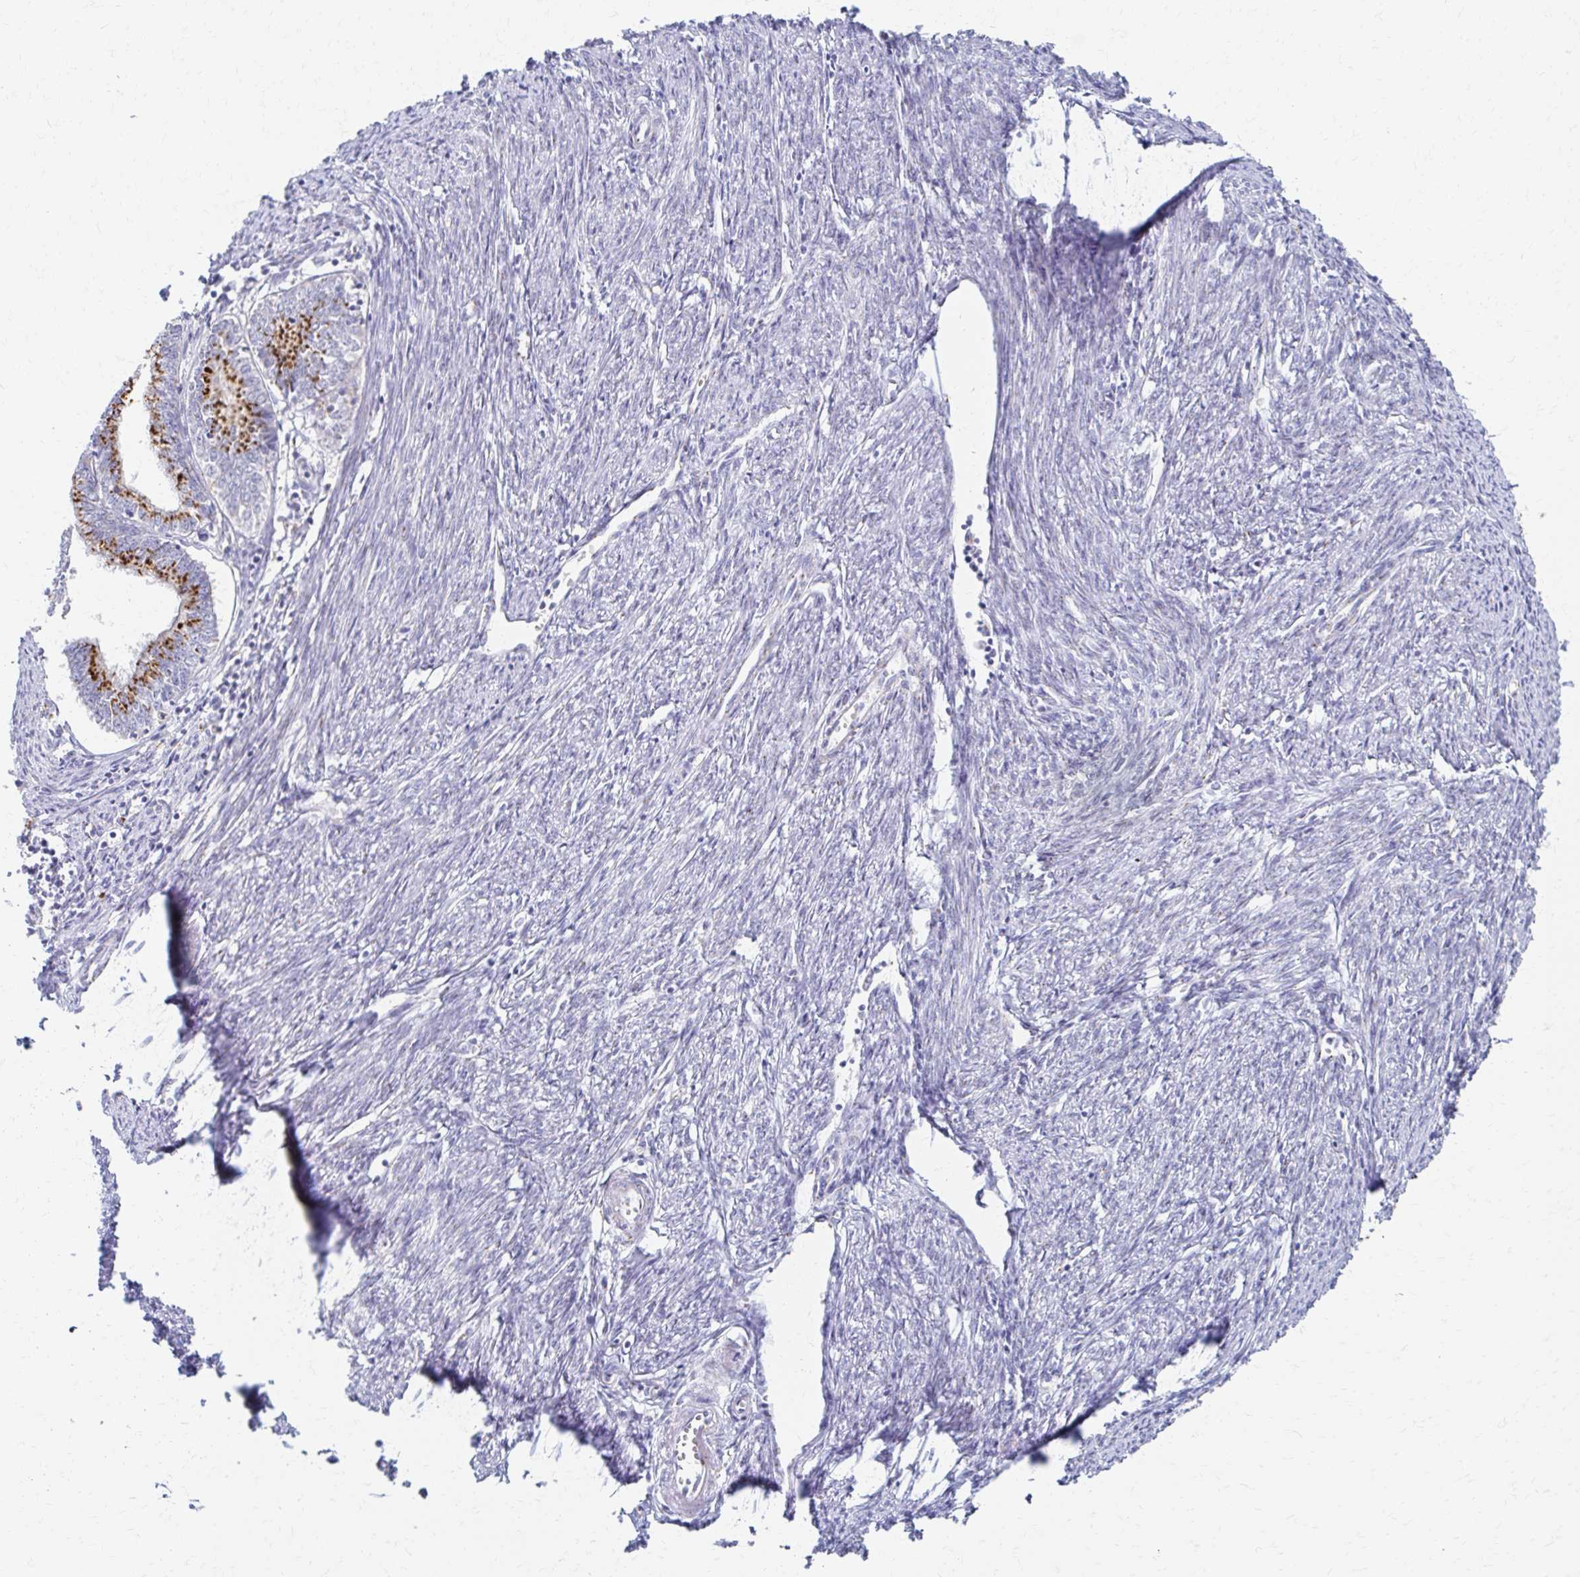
{"staining": {"intensity": "strong", "quantity": ">75%", "location": "cytoplasmic/membranous"}, "tissue": "endometrial cancer", "cell_type": "Tumor cells", "image_type": "cancer", "snomed": [{"axis": "morphology", "description": "Adenocarcinoma, NOS"}, {"axis": "topography", "description": "Endometrium"}], "caption": "Immunohistochemistry staining of adenocarcinoma (endometrial), which reveals high levels of strong cytoplasmic/membranous positivity in approximately >75% of tumor cells indicating strong cytoplasmic/membranous protein positivity. The staining was performed using DAB (3,3'-diaminobenzidine) (brown) for protein detection and nuclei were counterstained in hematoxylin (blue).", "gene": "TM9SF1", "patient": {"sex": "female", "age": 61}}